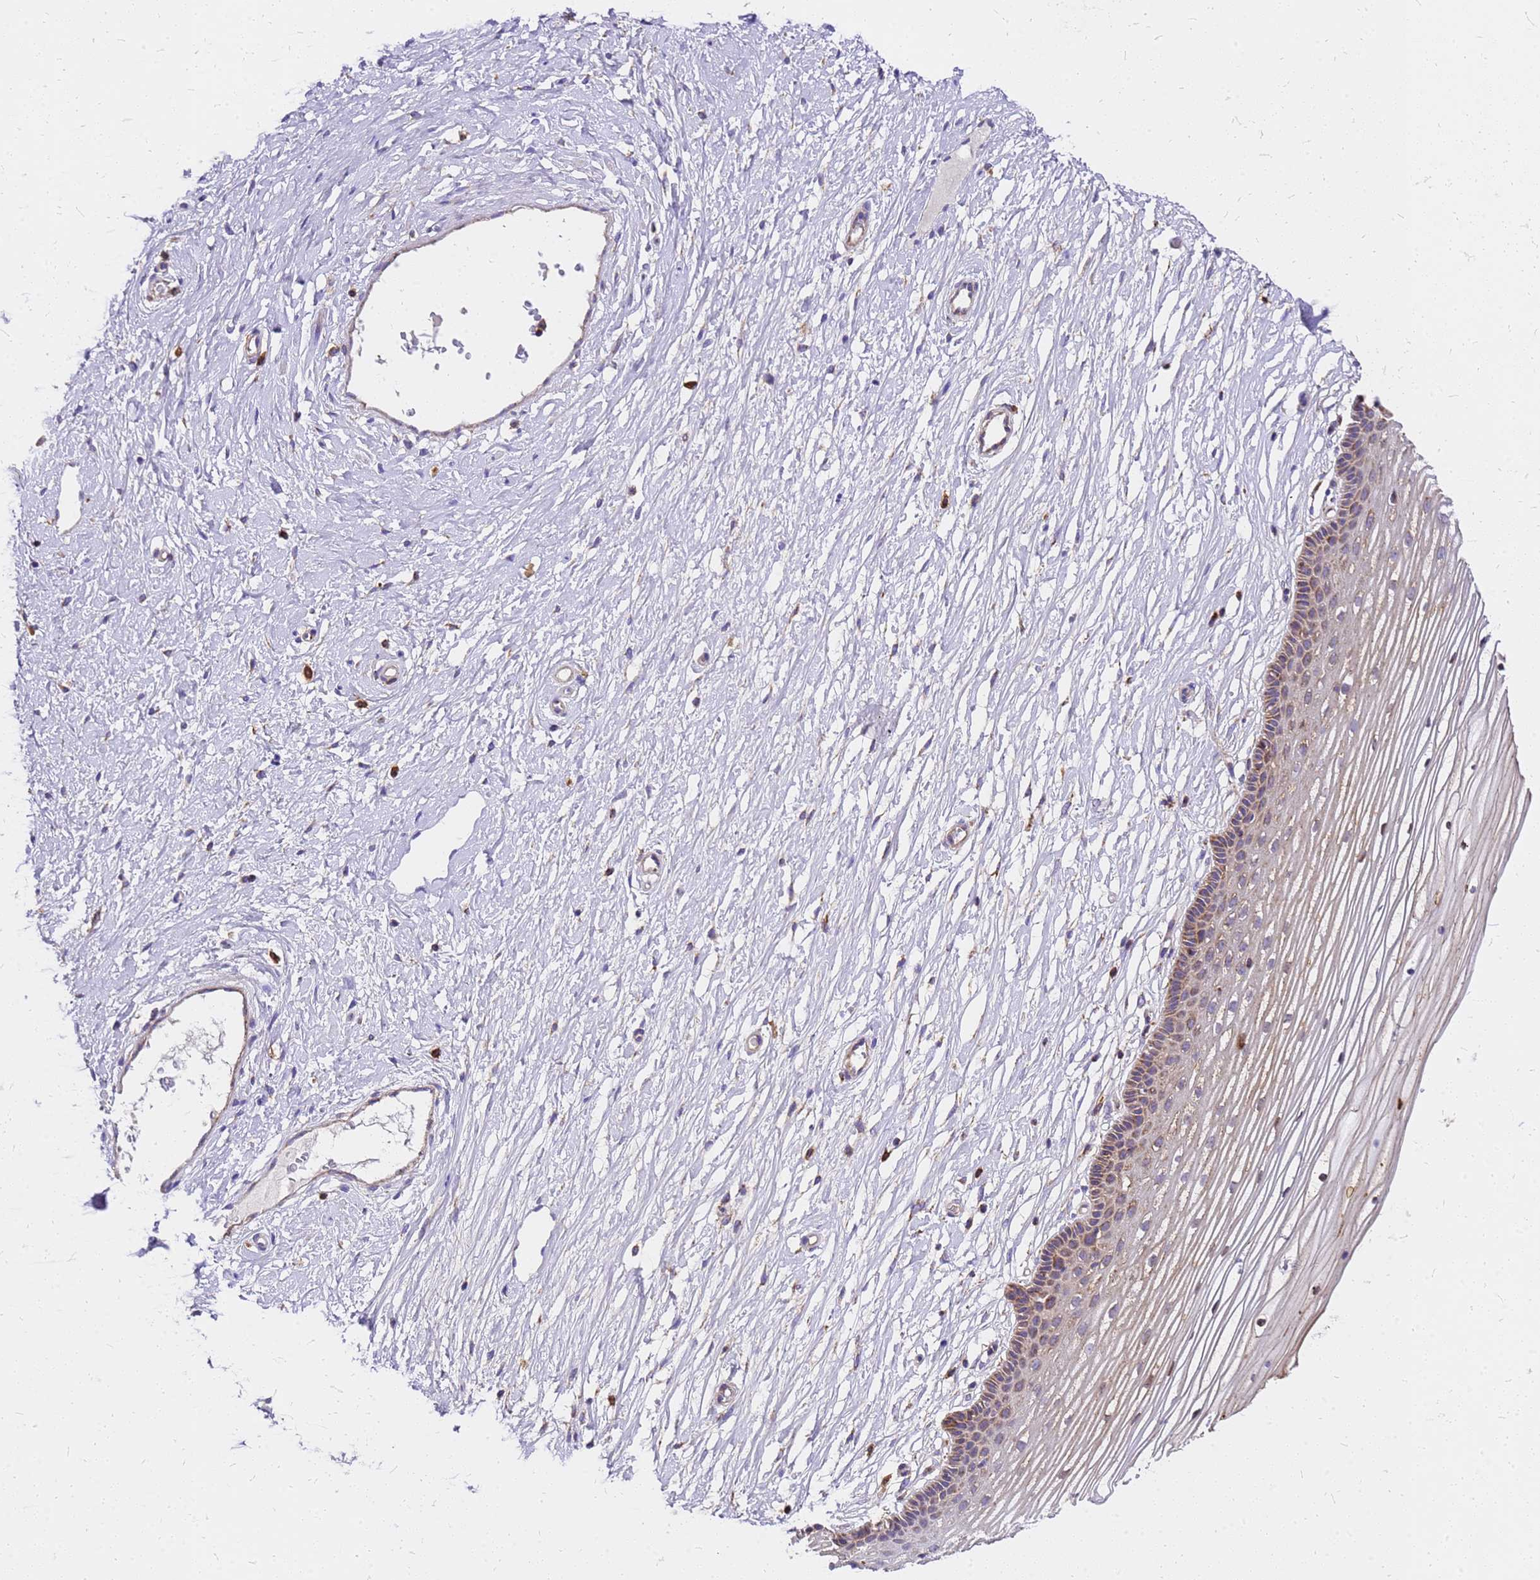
{"staining": {"intensity": "moderate", "quantity": ">75%", "location": "cytoplasmic/membranous"}, "tissue": "vagina", "cell_type": "Squamous epithelial cells", "image_type": "normal", "snomed": [{"axis": "morphology", "description": "Normal tissue, NOS"}, {"axis": "topography", "description": "Vagina"}, {"axis": "topography", "description": "Cervix"}], "caption": "A brown stain labels moderate cytoplasmic/membranous positivity of a protein in squamous epithelial cells of normal human vagina.", "gene": "MRPS26", "patient": {"sex": "female", "age": 40}}